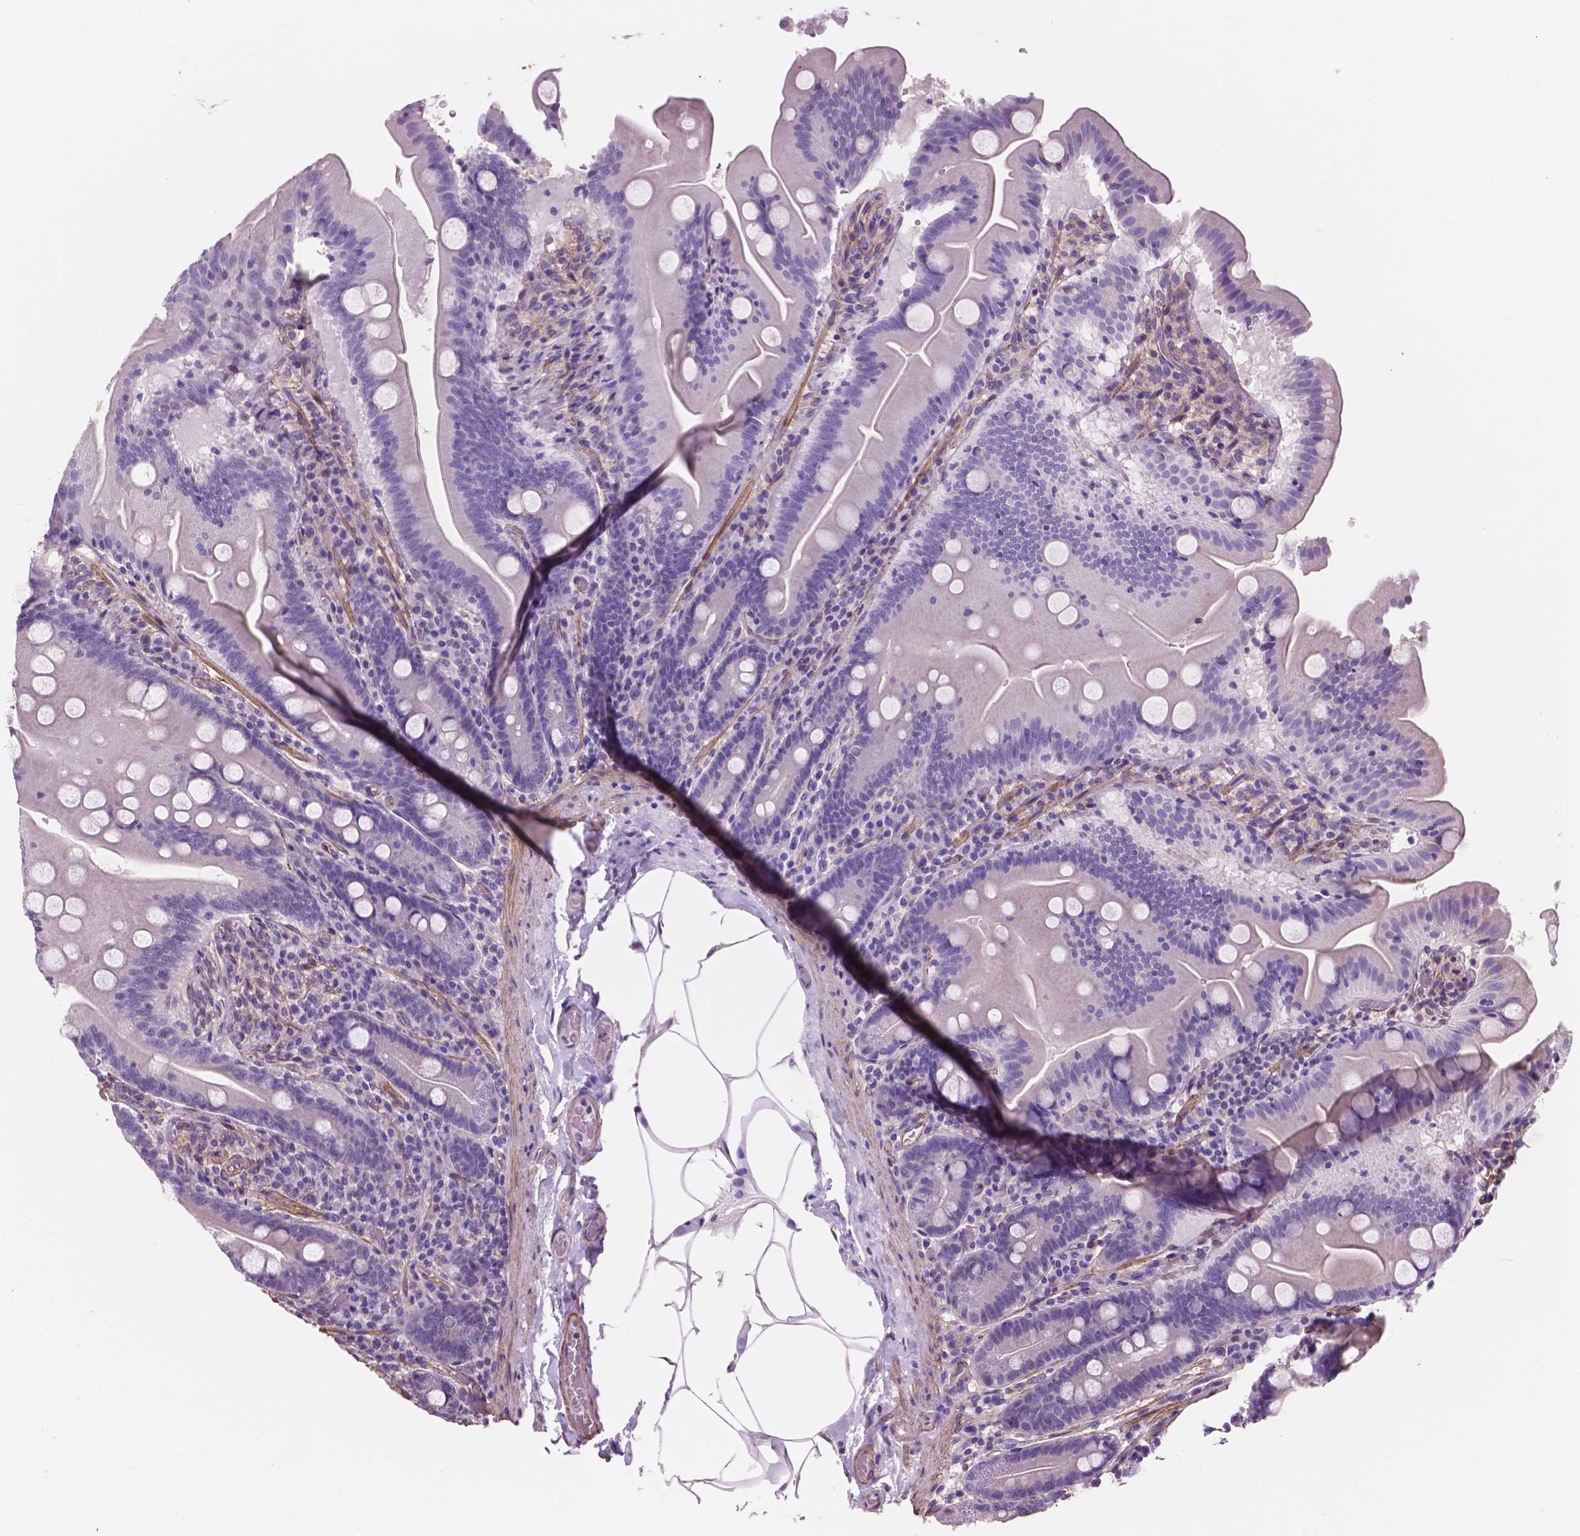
{"staining": {"intensity": "negative", "quantity": "none", "location": "none"}, "tissue": "small intestine", "cell_type": "Glandular cells", "image_type": "normal", "snomed": [{"axis": "morphology", "description": "Normal tissue, NOS"}, {"axis": "topography", "description": "Small intestine"}], "caption": "Immunohistochemistry (IHC) photomicrograph of benign small intestine stained for a protein (brown), which shows no positivity in glandular cells.", "gene": "TOR2A", "patient": {"sex": "male", "age": 37}}